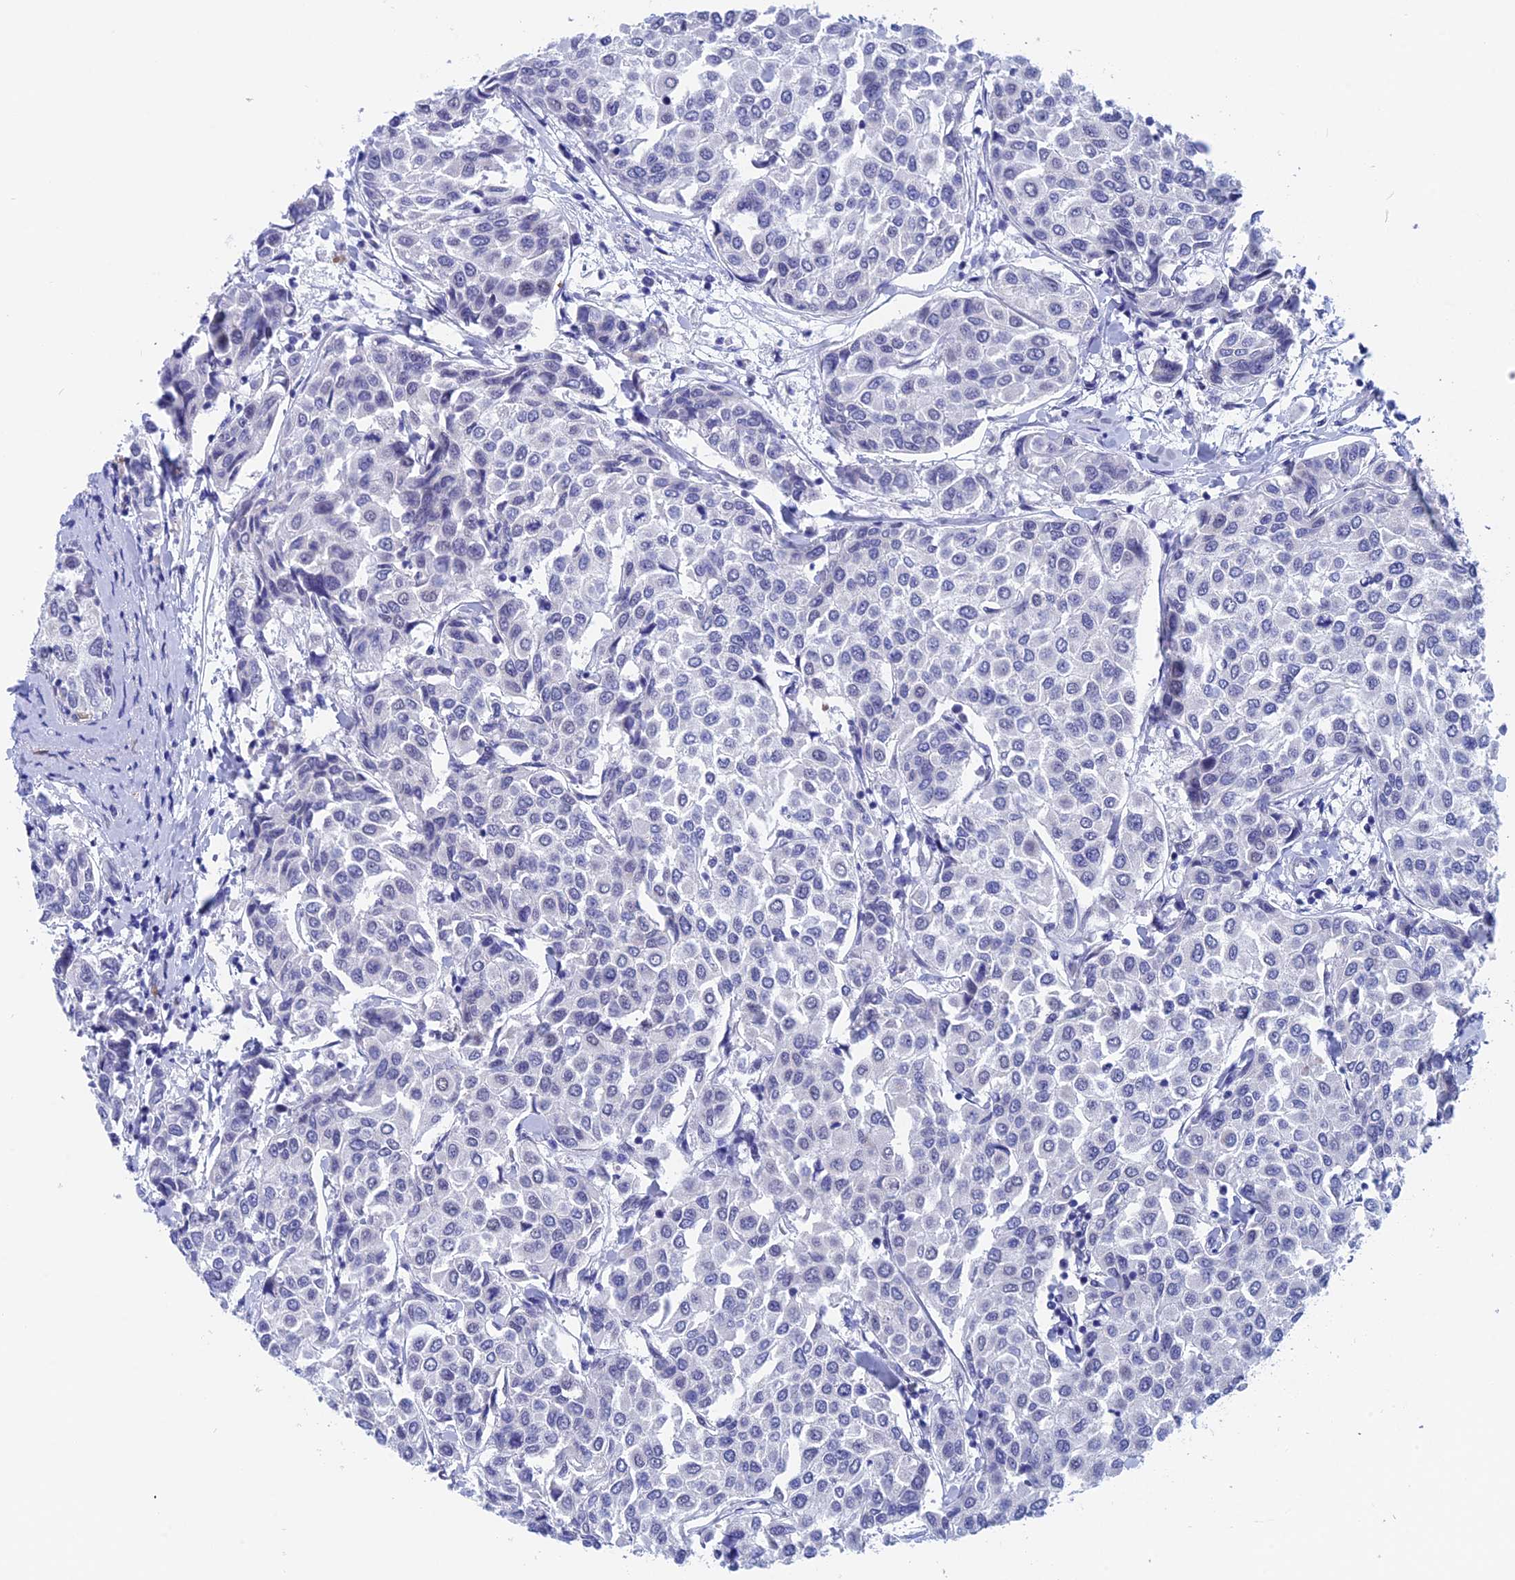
{"staining": {"intensity": "negative", "quantity": "none", "location": "none"}, "tissue": "breast cancer", "cell_type": "Tumor cells", "image_type": "cancer", "snomed": [{"axis": "morphology", "description": "Duct carcinoma"}, {"axis": "topography", "description": "Breast"}], "caption": "This is an immunohistochemistry (IHC) photomicrograph of human breast invasive ductal carcinoma. There is no staining in tumor cells.", "gene": "WDR83", "patient": {"sex": "female", "age": 55}}